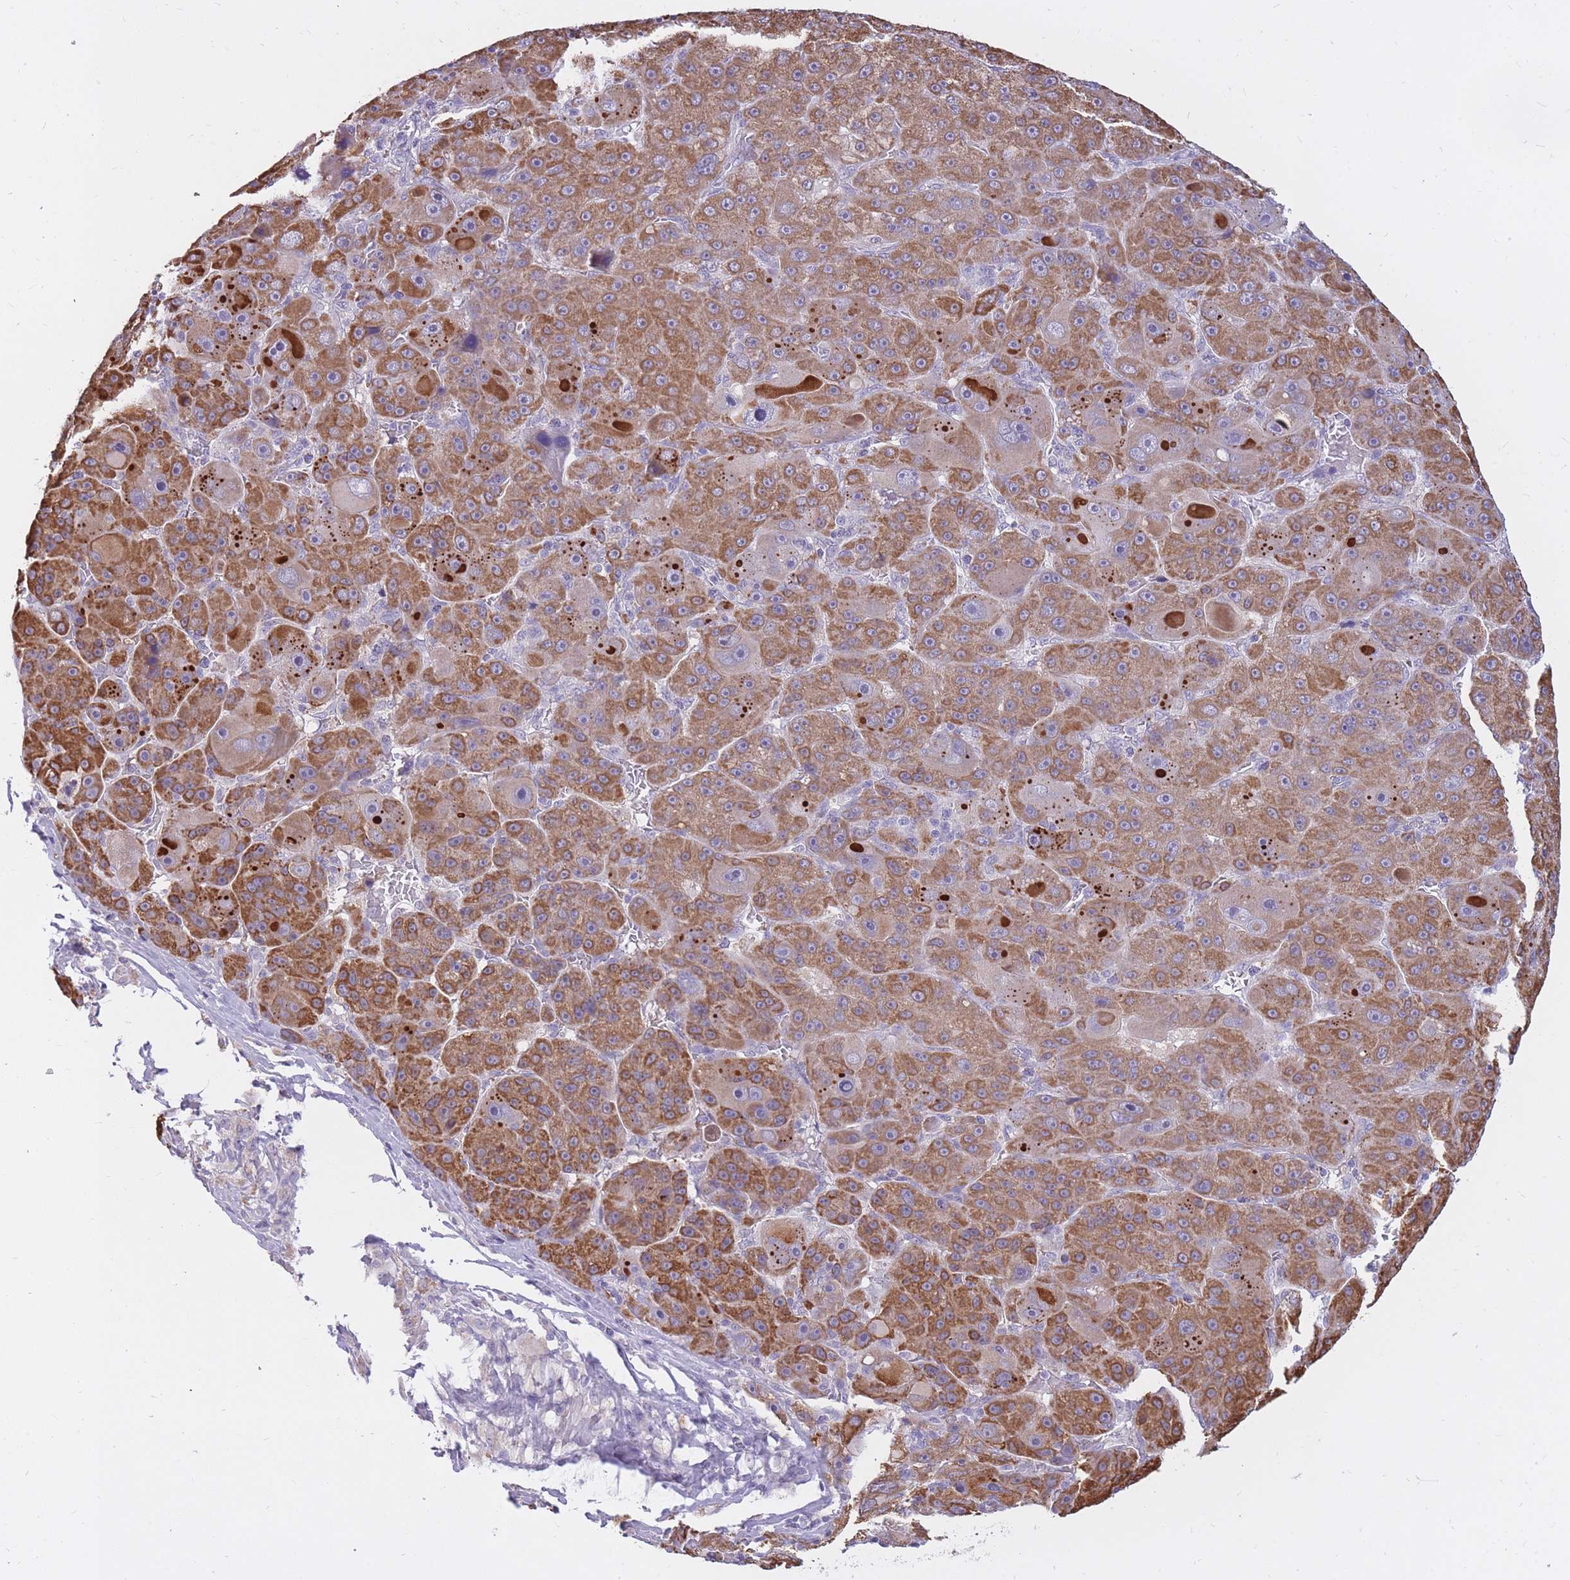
{"staining": {"intensity": "moderate", "quantity": ">75%", "location": "cytoplasmic/membranous"}, "tissue": "liver cancer", "cell_type": "Tumor cells", "image_type": "cancer", "snomed": [{"axis": "morphology", "description": "Carcinoma, Hepatocellular, NOS"}, {"axis": "topography", "description": "Liver"}], "caption": "Moderate cytoplasmic/membranous expression for a protein is seen in approximately >75% of tumor cells of liver cancer using immunohistochemistry (IHC).", "gene": "RNF170", "patient": {"sex": "male", "age": 76}}